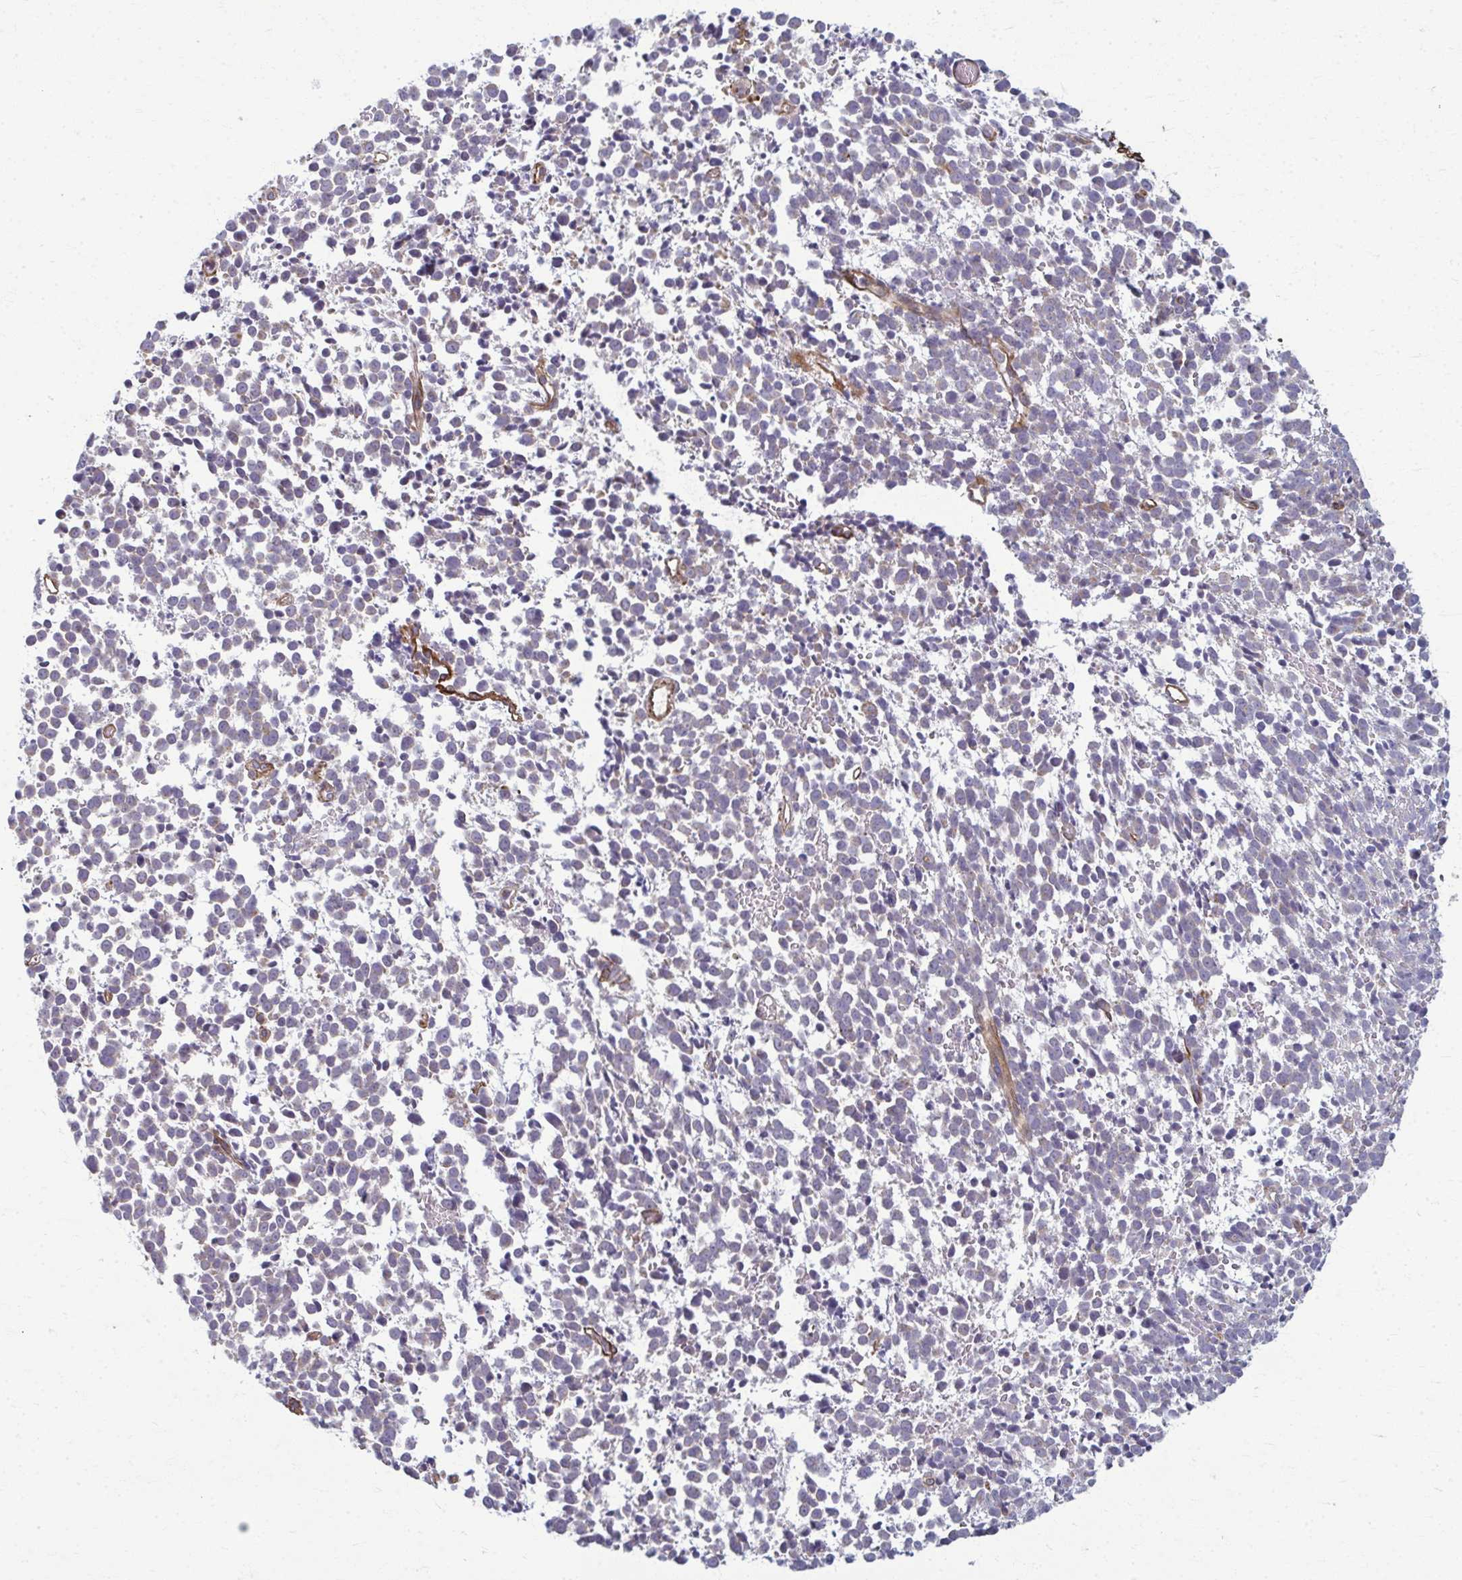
{"staining": {"intensity": "negative", "quantity": "none", "location": "none"}, "tissue": "melanoma", "cell_type": "Tumor cells", "image_type": "cancer", "snomed": [{"axis": "morphology", "description": "Malignant melanoma, NOS"}, {"axis": "topography", "description": "Skin"}], "caption": "The histopathology image displays no staining of tumor cells in malignant melanoma. (DAB immunohistochemistry visualized using brightfield microscopy, high magnification).", "gene": "EID2B", "patient": {"sex": "female", "age": 70}}